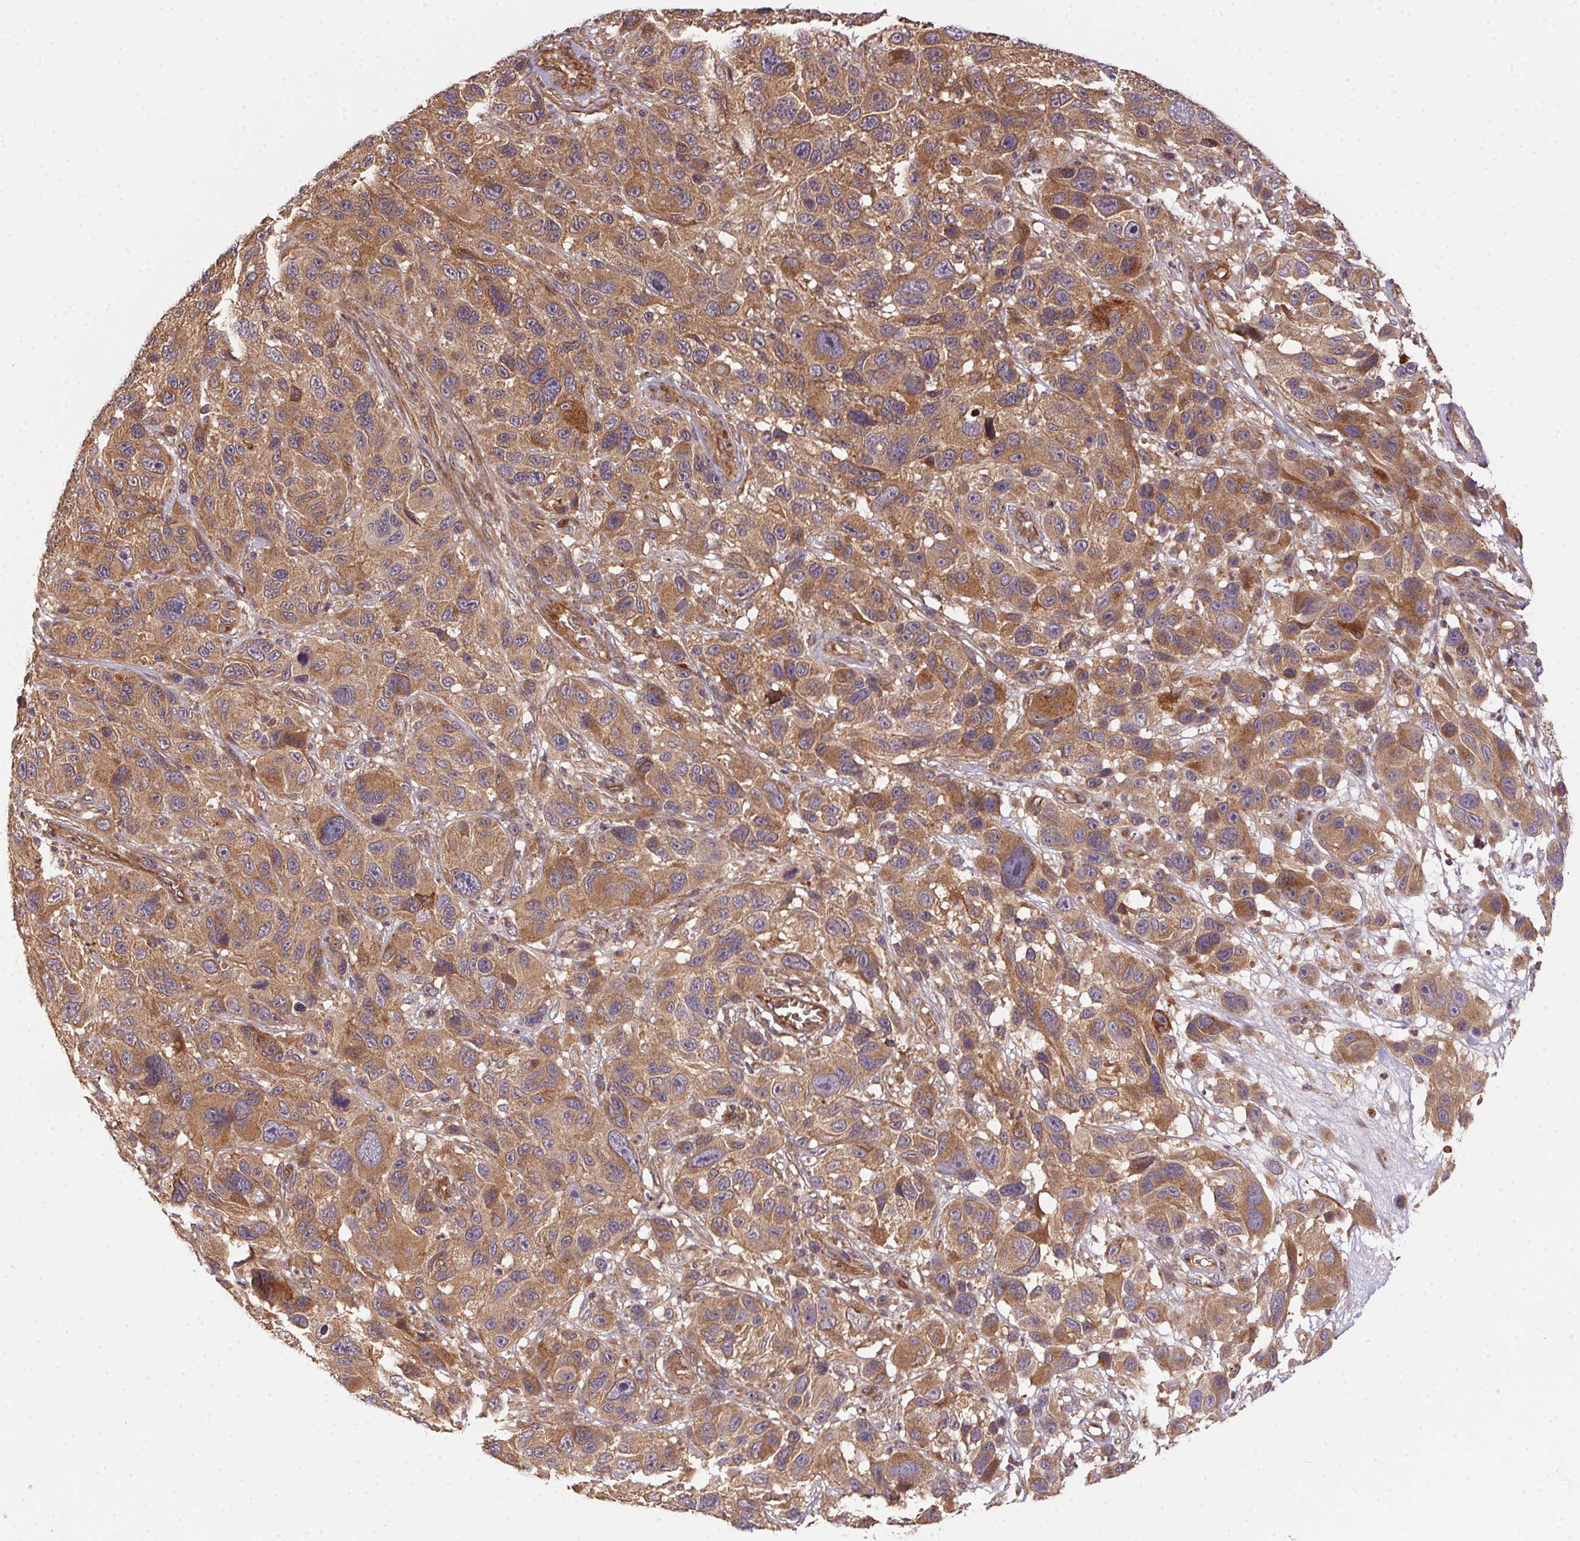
{"staining": {"intensity": "moderate", "quantity": ">75%", "location": "cytoplasmic/membranous"}, "tissue": "melanoma", "cell_type": "Tumor cells", "image_type": "cancer", "snomed": [{"axis": "morphology", "description": "Malignant melanoma, NOS"}, {"axis": "topography", "description": "Skin"}], "caption": "Human malignant melanoma stained with a brown dye reveals moderate cytoplasmic/membranous positive positivity in about >75% of tumor cells.", "gene": "USE1", "patient": {"sex": "male", "age": 53}}